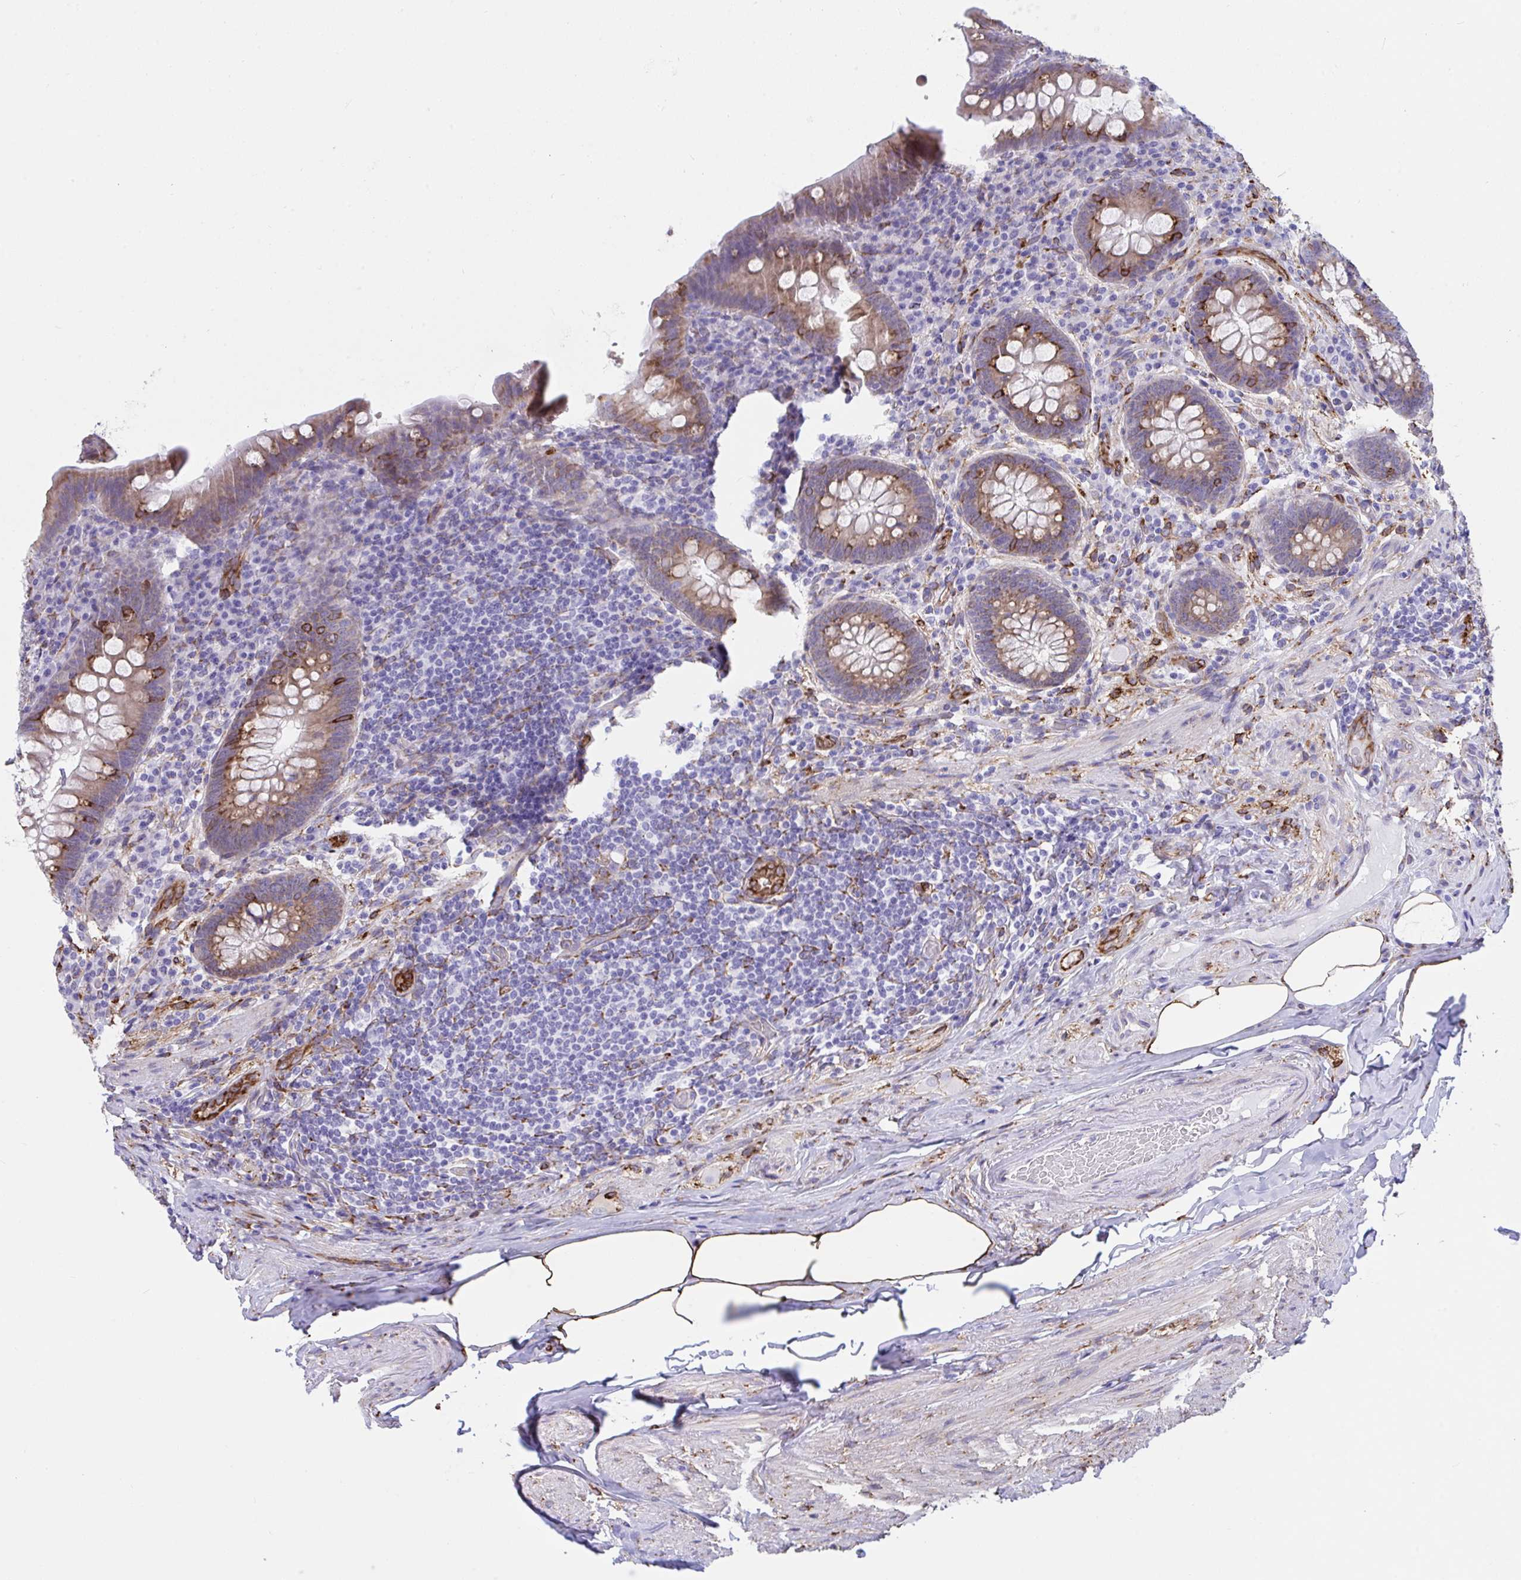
{"staining": {"intensity": "moderate", "quantity": ">75%", "location": "cytoplasmic/membranous"}, "tissue": "appendix", "cell_type": "Glandular cells", "image_type": "normal", "snomed": [{"axis": "morphology", "description": "Normal tissue, NOS"}, {"axis": "topography", "description": "Appendix"}], "caption": "This micrograph exhibits immunohistochemistry (IHC) staining of normal human appendix, with medium moderate cytoplasmic/membranous staining in about >75% of glandular cells.", "gene": "ASPH", "patient": {"sex": "male", "age": 71}}